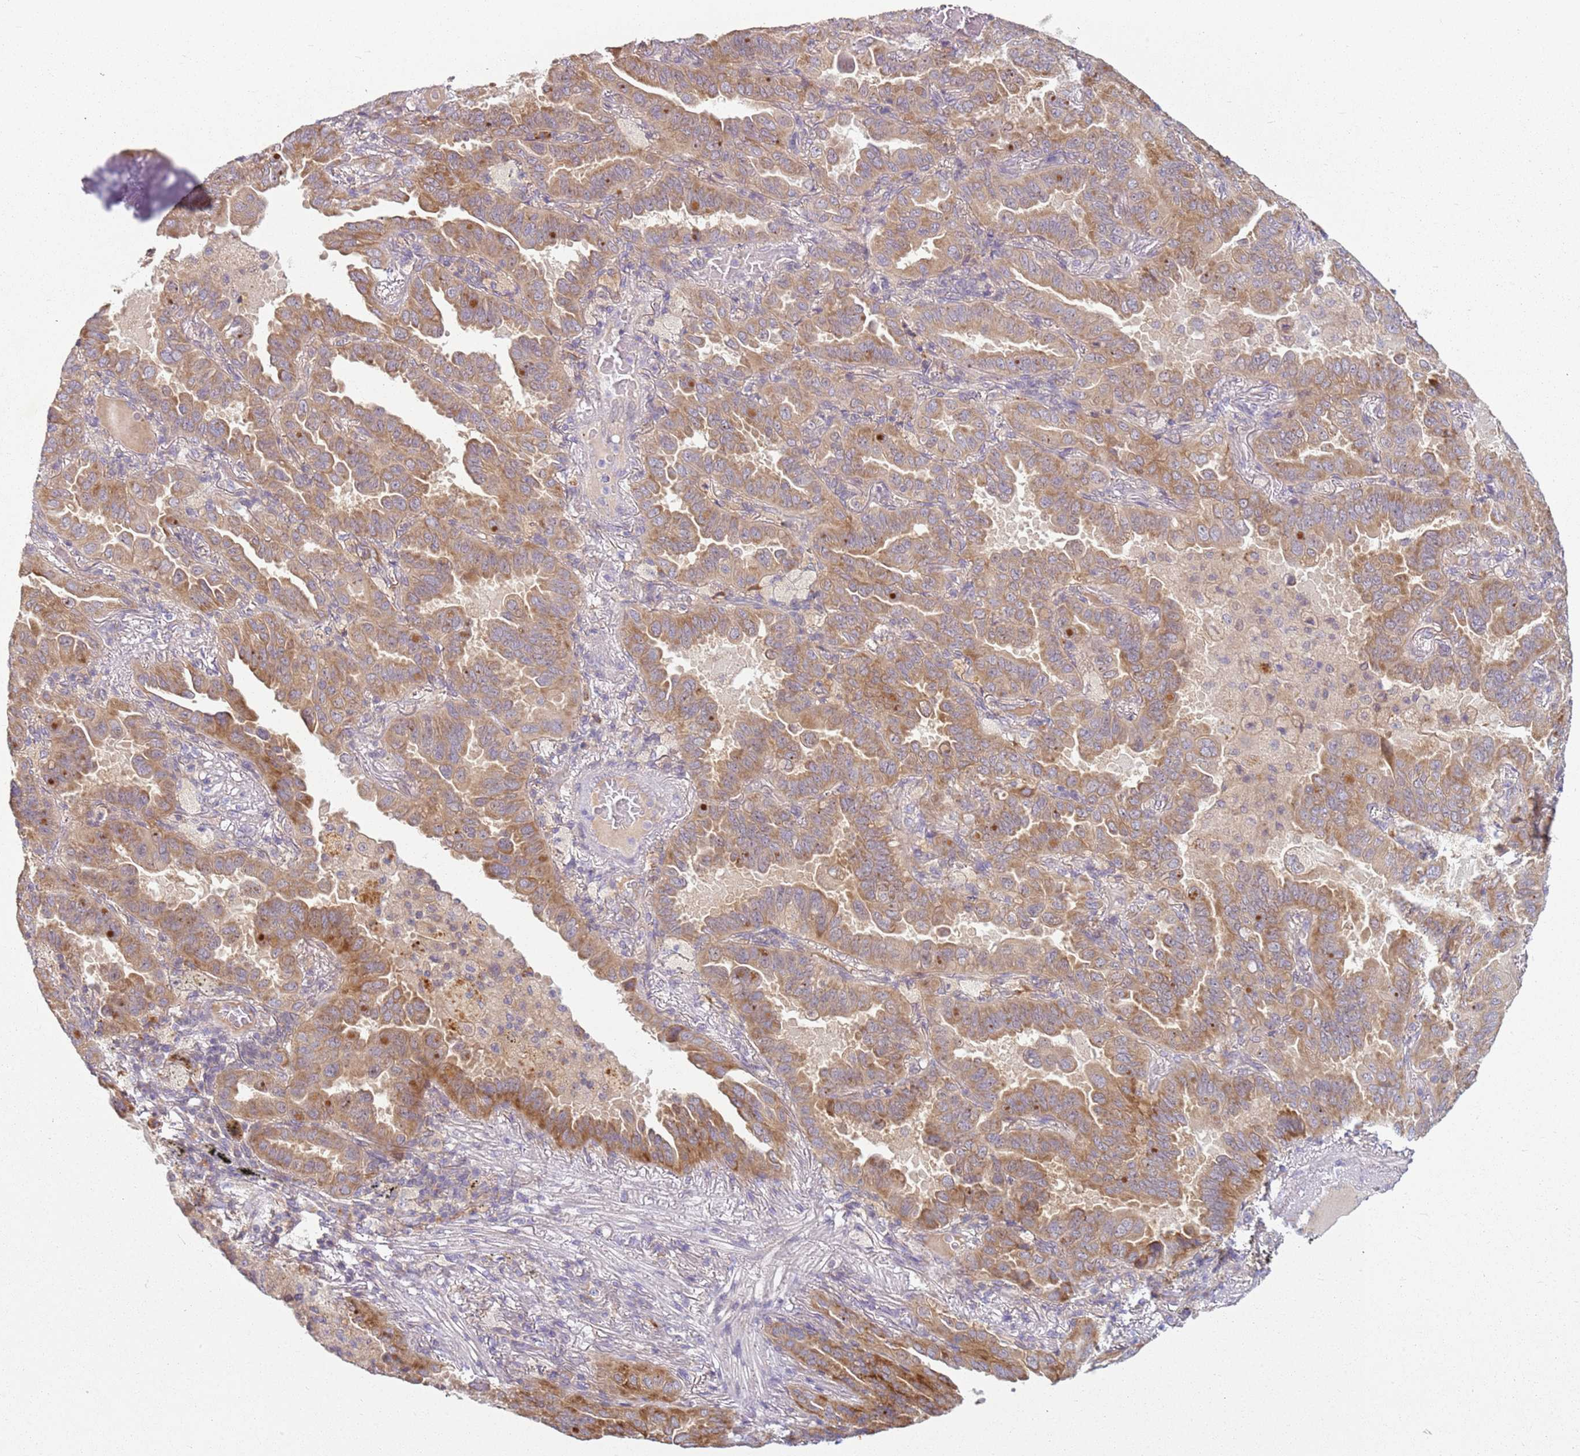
{"staining": {"intensity": "moderate", "quantity": ">75%", "location": "cytoplasmic/membranous"}, "tissue": "lung cancer", "cell_type": "Tumor cells", "image_type": "cancer", "snomed": [{"axis": "morphology", "description": "Adenocarcinoma, NOS"}, {"axis": "topography", "description": "Lung"}], "caption": "Lung cancer (adenocarcinoma) stained with IHC demonstrates moderate cytoplasmic/membranous staining in approximately >75% of tumor cells.", "gene": "RPS28", "patient": {"sex": "male", "age": 64}}